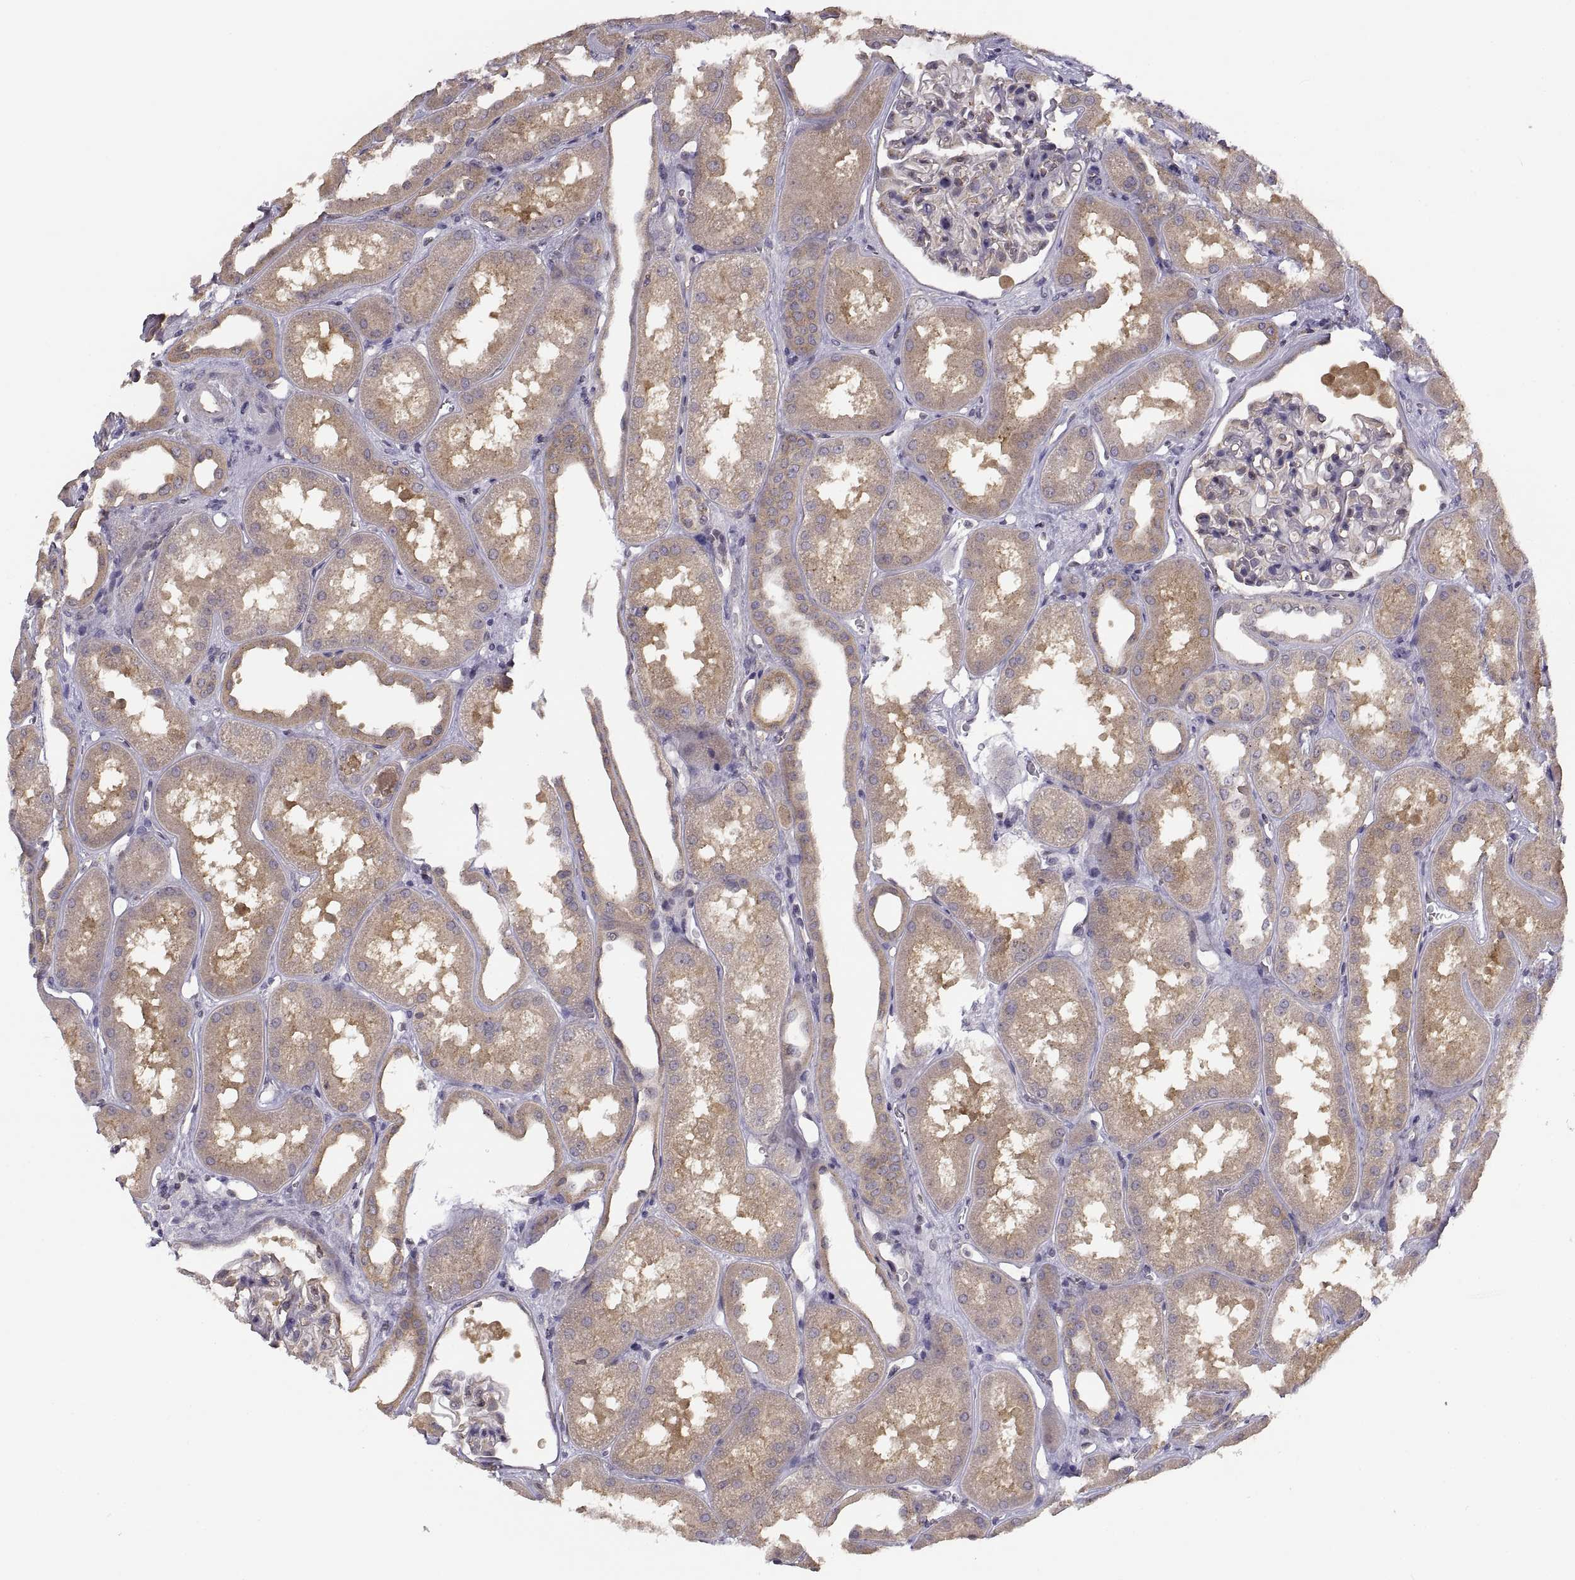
{"staining": {"intensity": "negative", "quantity": "none", "location": "none"}, "tissue": "kidney", "cell_type": "Cells in glomeruli", "image_type": "normal", "snomed": [{"axis": "morphology", "description": "Normal tissue, NOS"}, {"axis": "topography", "description": "Kidney"}], "caption": "High power microscopy histopathology image of an immunohistochemistry micrograph of unremarkable kidney, revealing no significant staining in cells in glomeruli.", "gene": "NMNAT2", "patient": {"sex": "male", "age": 61}}